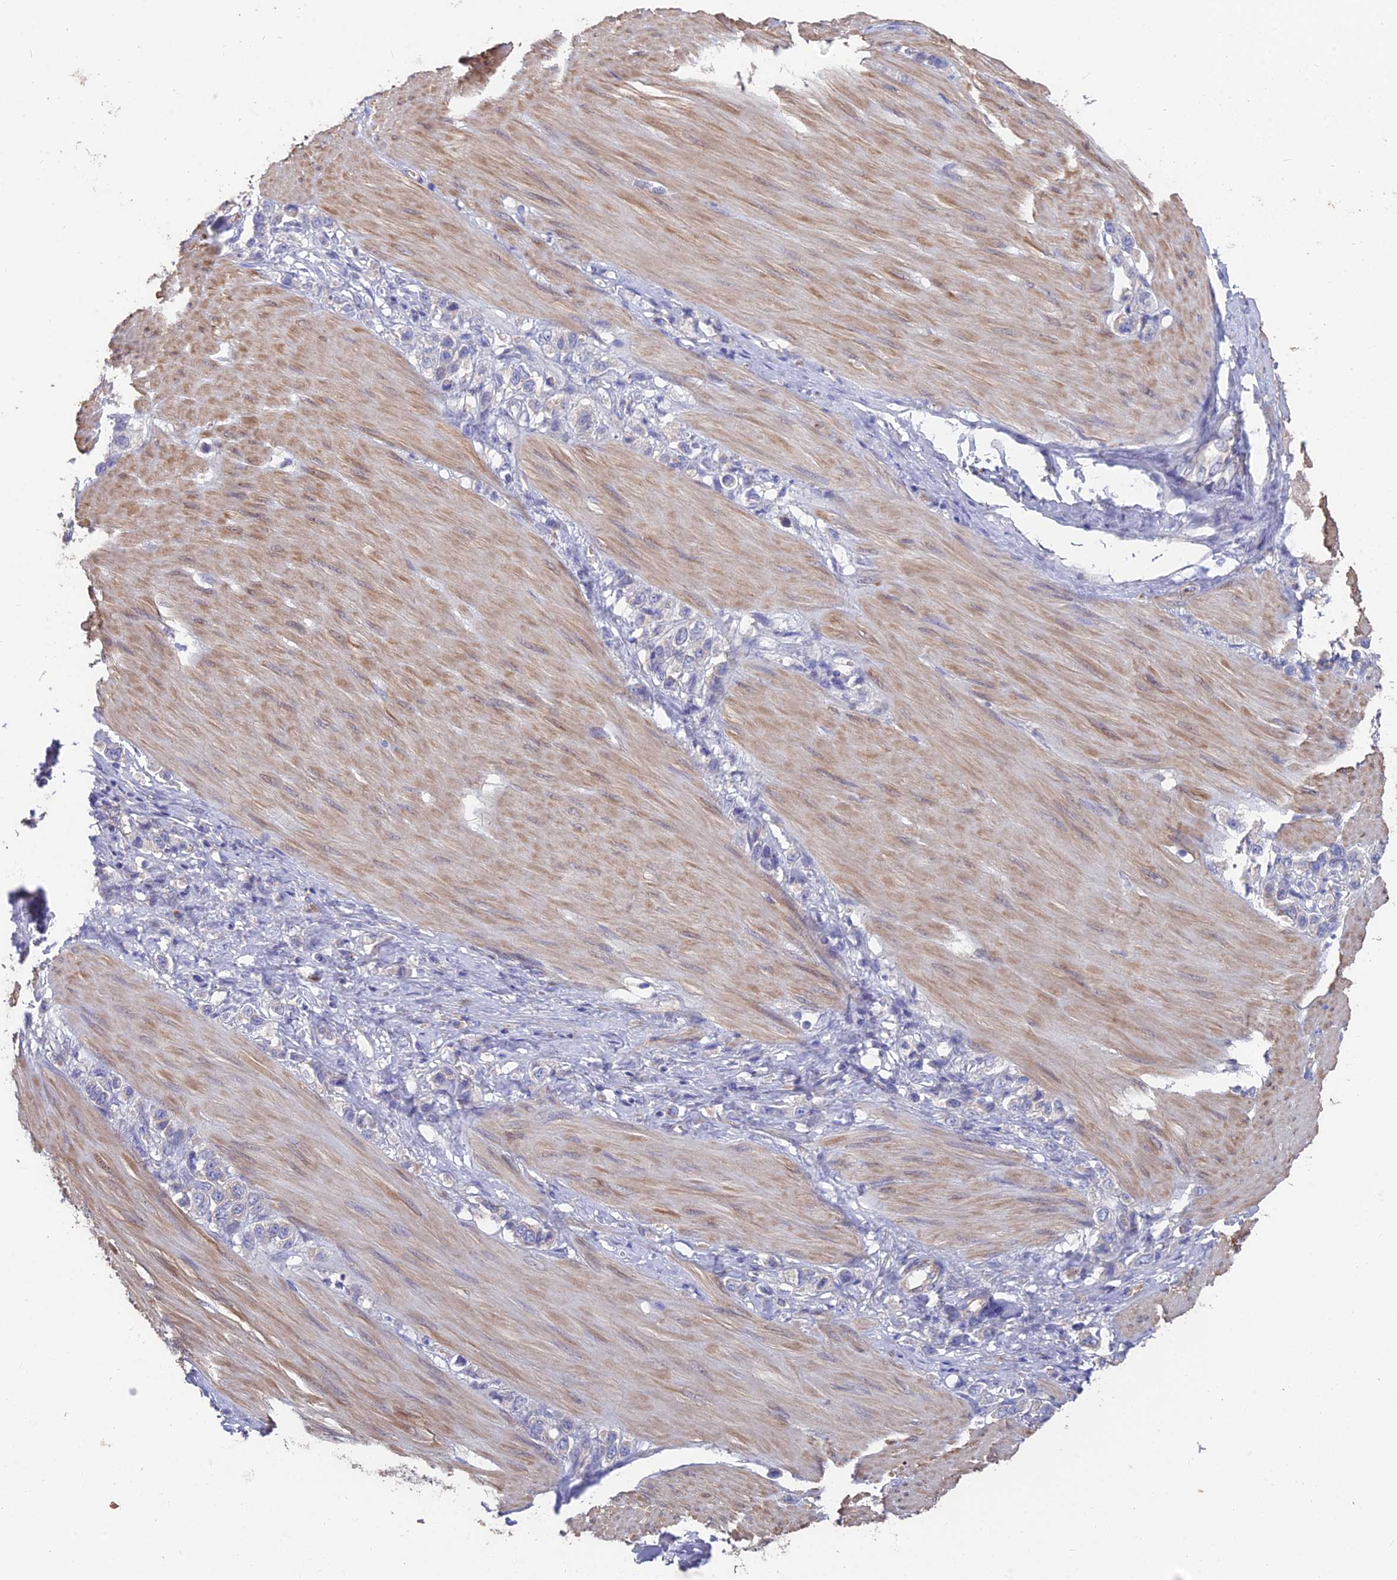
{"staining": {"intensity": "negative", "quantity": "none", "location": "none"}, "tissue": "stomach cancer", "cell_type": "Tumor cells", "image_type": "cancer", "snomed": [{"axis": "morphology", "description": "Adenocarcinoma, NOS"}, {"axis": "topography", "description": "Stomach"}], "caption": "High power microscopy histopathology image of an IHC histopathology image of stomach adenocarcinoma, revealing no significant expression in tumor cells.", "gene": "FAM168B", "patient": {"sex": "female", "age": 65}}